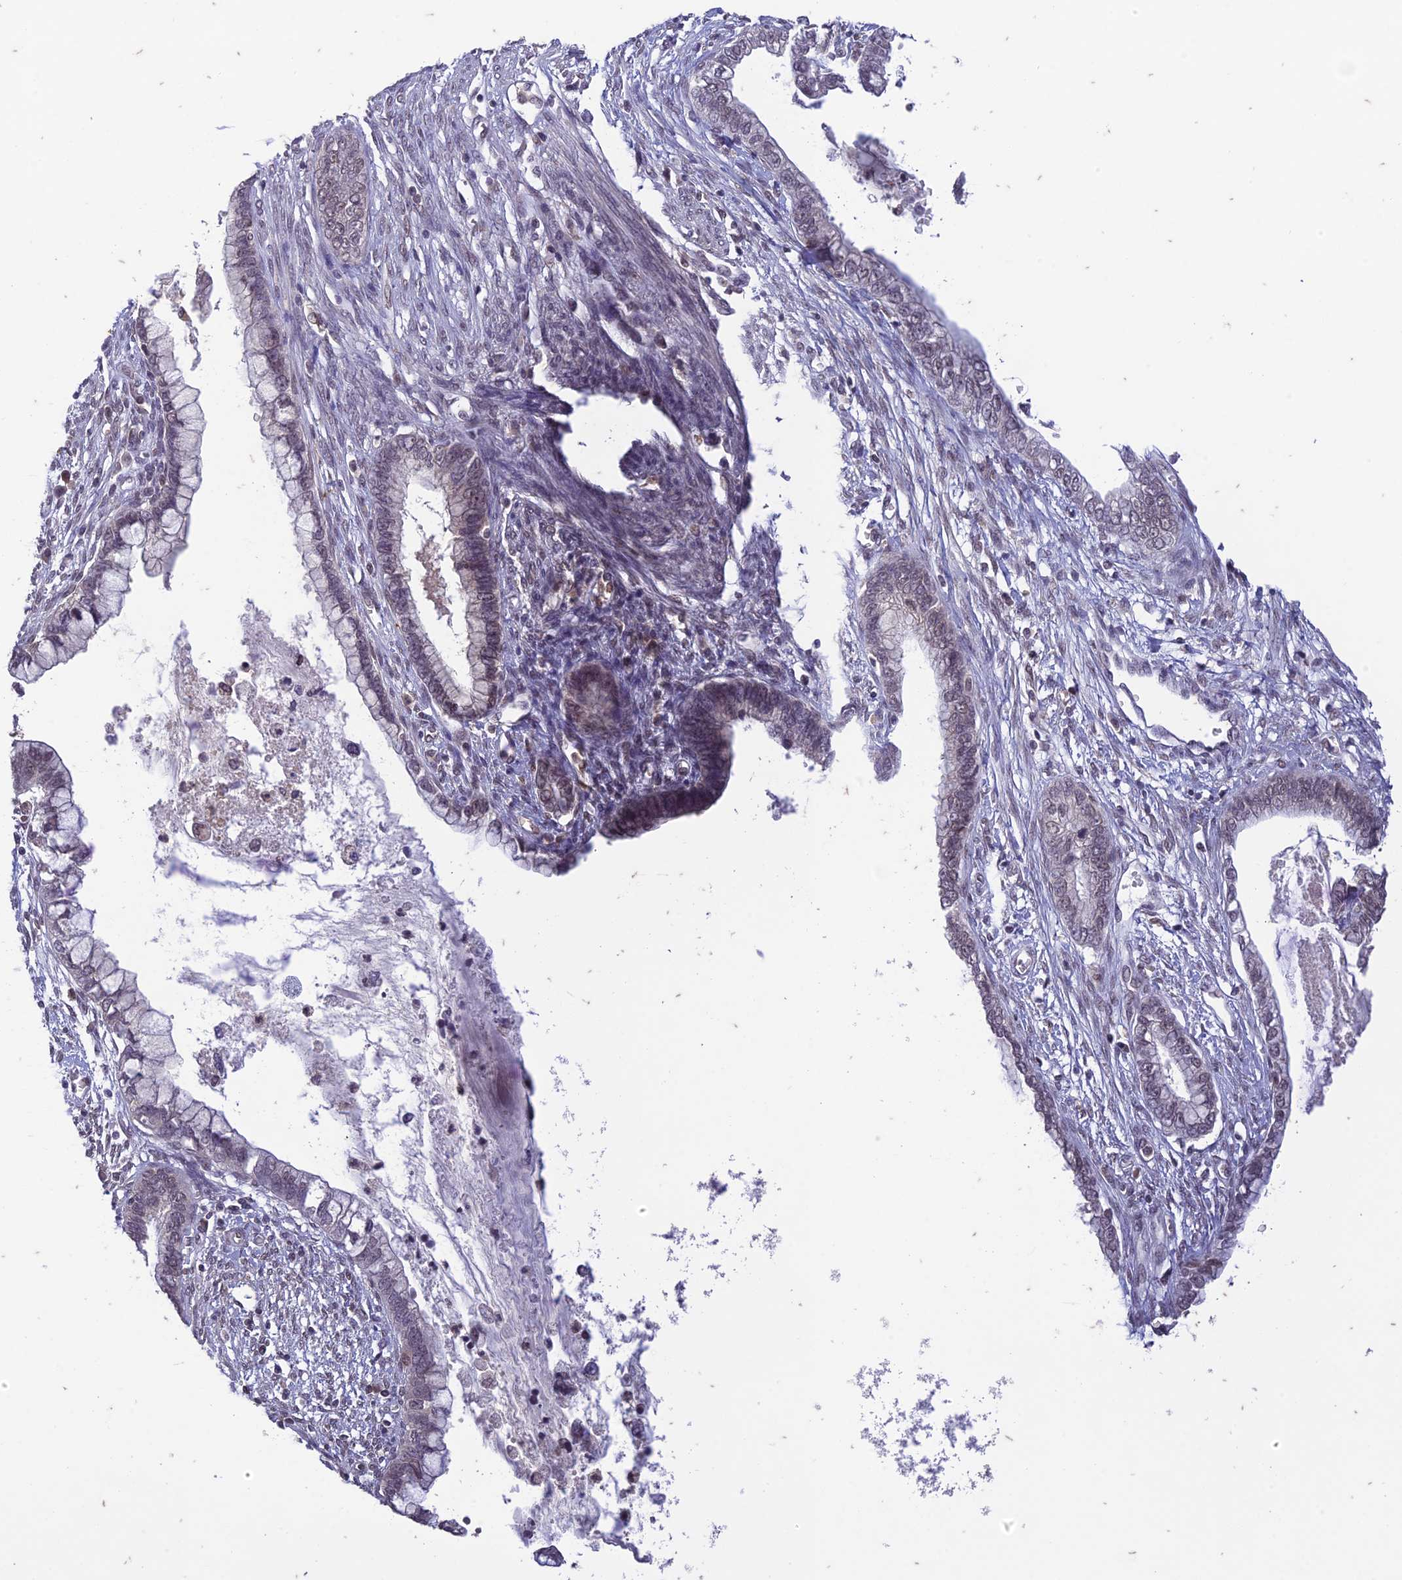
{"staining": {"intensity": "weak", "quantity": "<25%", "location": "nuclear"}, "tissue": "cervical cancer", "cell_type": "Tumor cells", "image_type": "cancer", "snomed": [{"axis": "morphology", "description": "Adenocarcinoma, NOS"}, {"axis": "topography", "description": "Cervix"}], "caption": "Immunohistochemistry image of neoplastic tissue: human cervical adenocarcinoma stained with DAB displays no significant protein staining in tumor cells. The staining was performed using DAB to visualize the protein expression in brown, while the nuclei were stained in blue with hematoxylin (Magnification: 20x).", "gene": "POP4", "patient": {"sex": "female", "age": 44}}